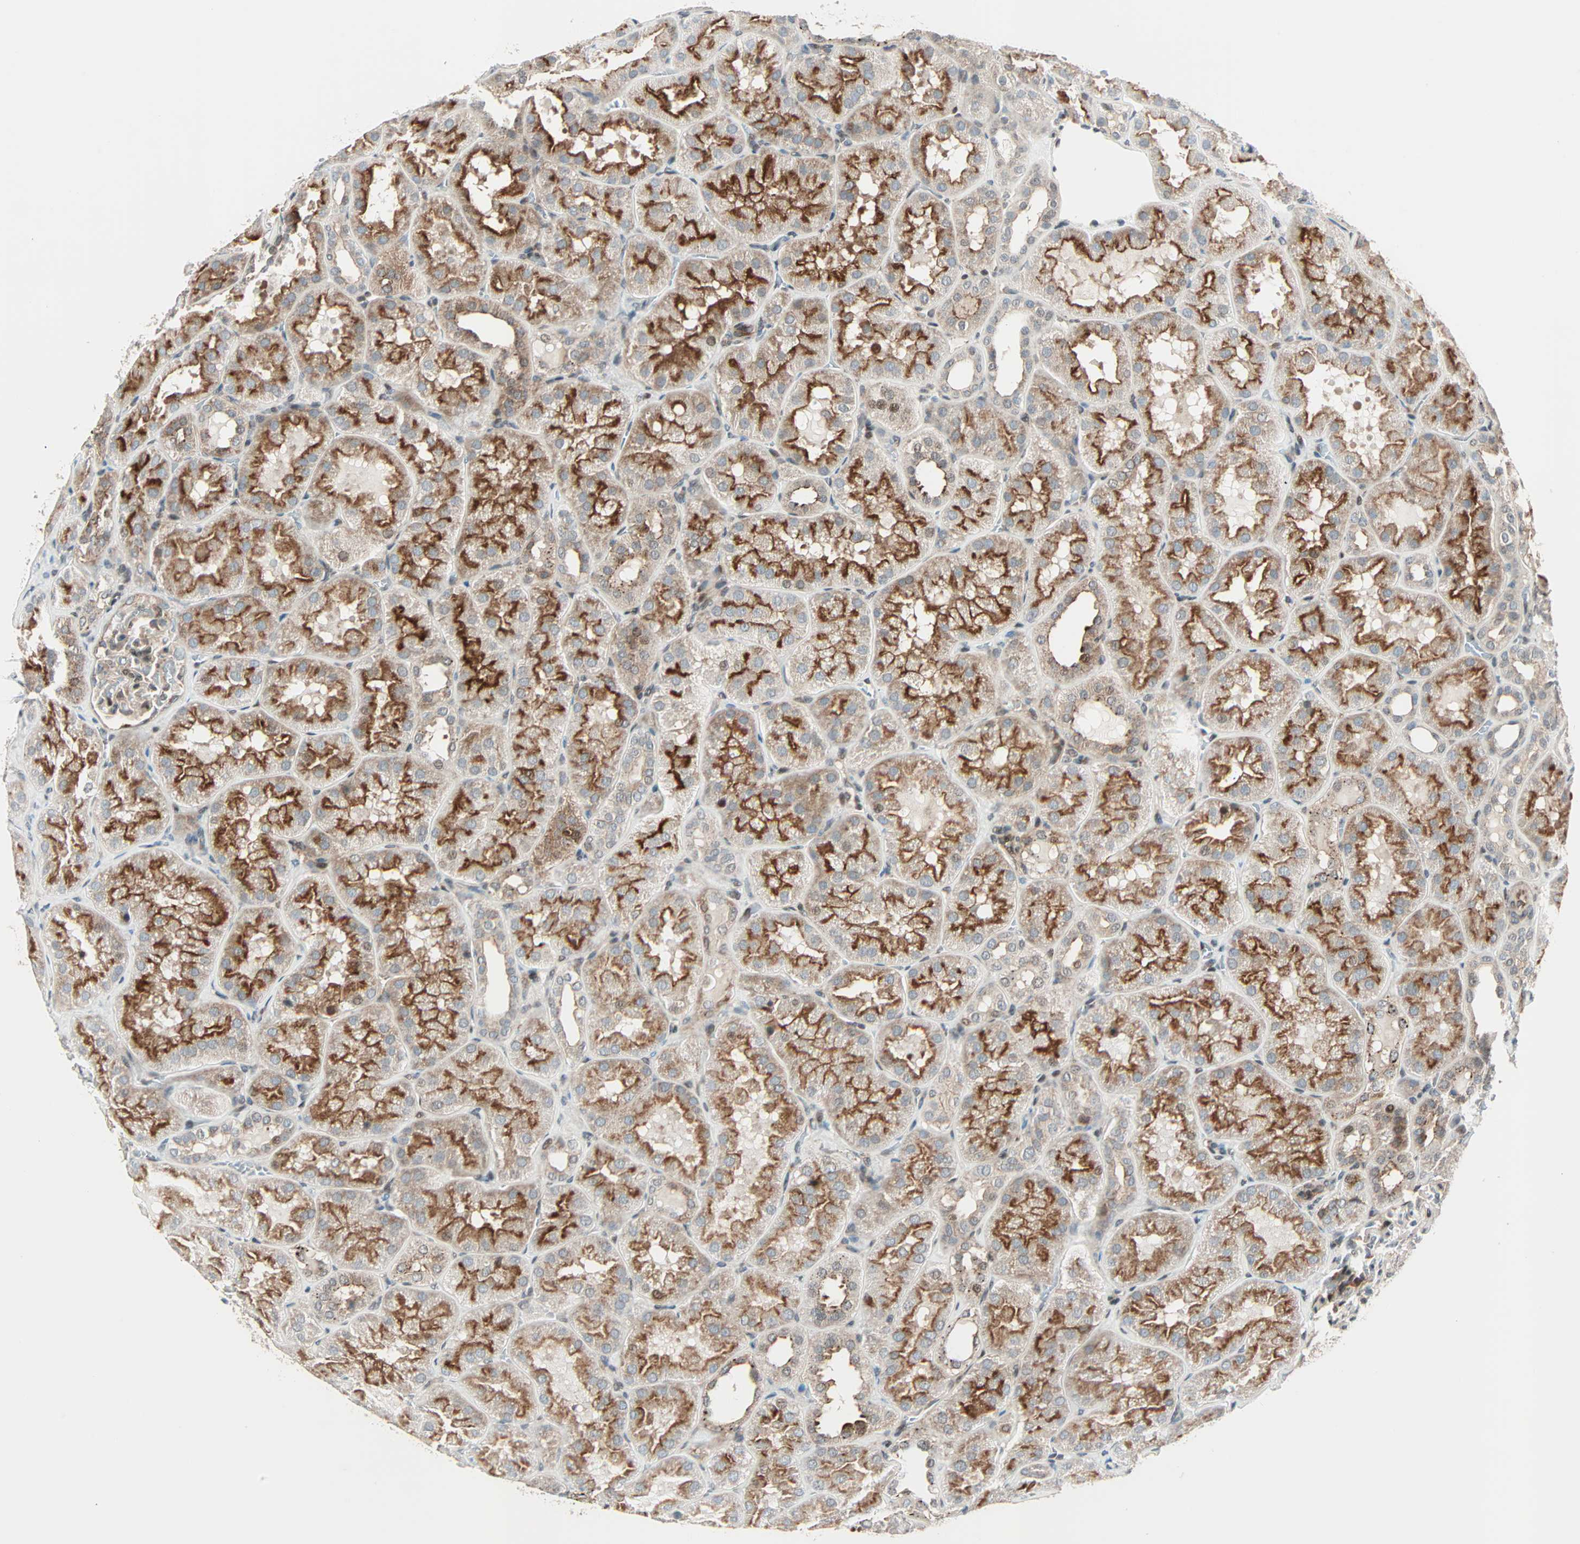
{"staining": {"intensity": "weak", "quantity": "<25%", "location": "nuclear"}, "tissue": "kidney", "cell_type": "Cells in glomeruli", "image_type": "normal", "snomed": [{"axis": "morphology", "description": "Normal tissue, NOS"}, {"axis": "topography", "description": "Kidney"}], "caption": "High power microscopy micrograph of an immunohistochemistry (IHC) histopathology image of normal kidney, revealing no significant expression in cells in glomeruli.", "gene": "CBX4", "patient": {"sex": "male", "age": 28}}